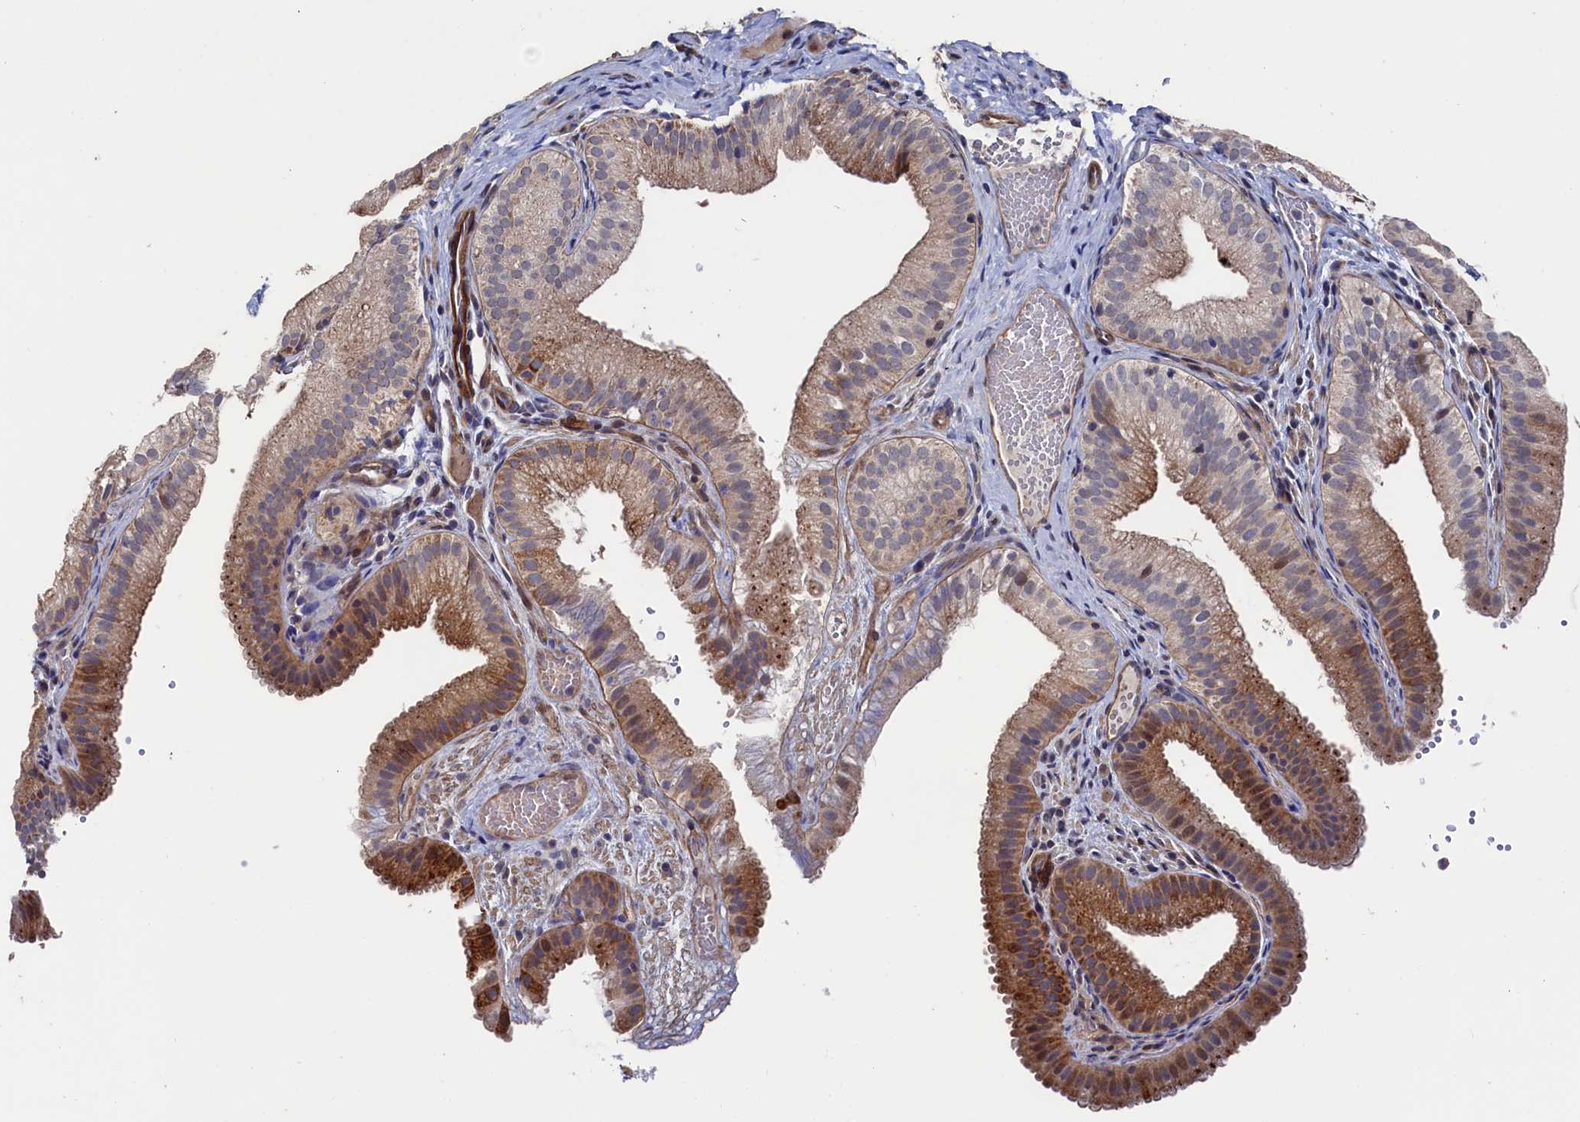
{"staining": {"intensity": "moderate", "quantity": "25%-75%", "location": "cytoplasmic/membranous"}, "tissue": "gallbladder", "cell_type": "Glandular cells", "image_type": "normal", "snomed": [{"axis": "morphology", "description": "Normal tissue, NOS"}, {"axis": "topography", "description": "Gallbladder"}], "caption": "A high-resolution image shows immunohistochemistry staining of benign gallbladder, which demonstrates moderate cytoplasmic/membranous expression in about 25%-75% of glandular cells. (DAB = brown stain, brightfield microscopy at high magnification).", "gene": "ZNF891", "patient": {"sex": "female", "age": 30}}